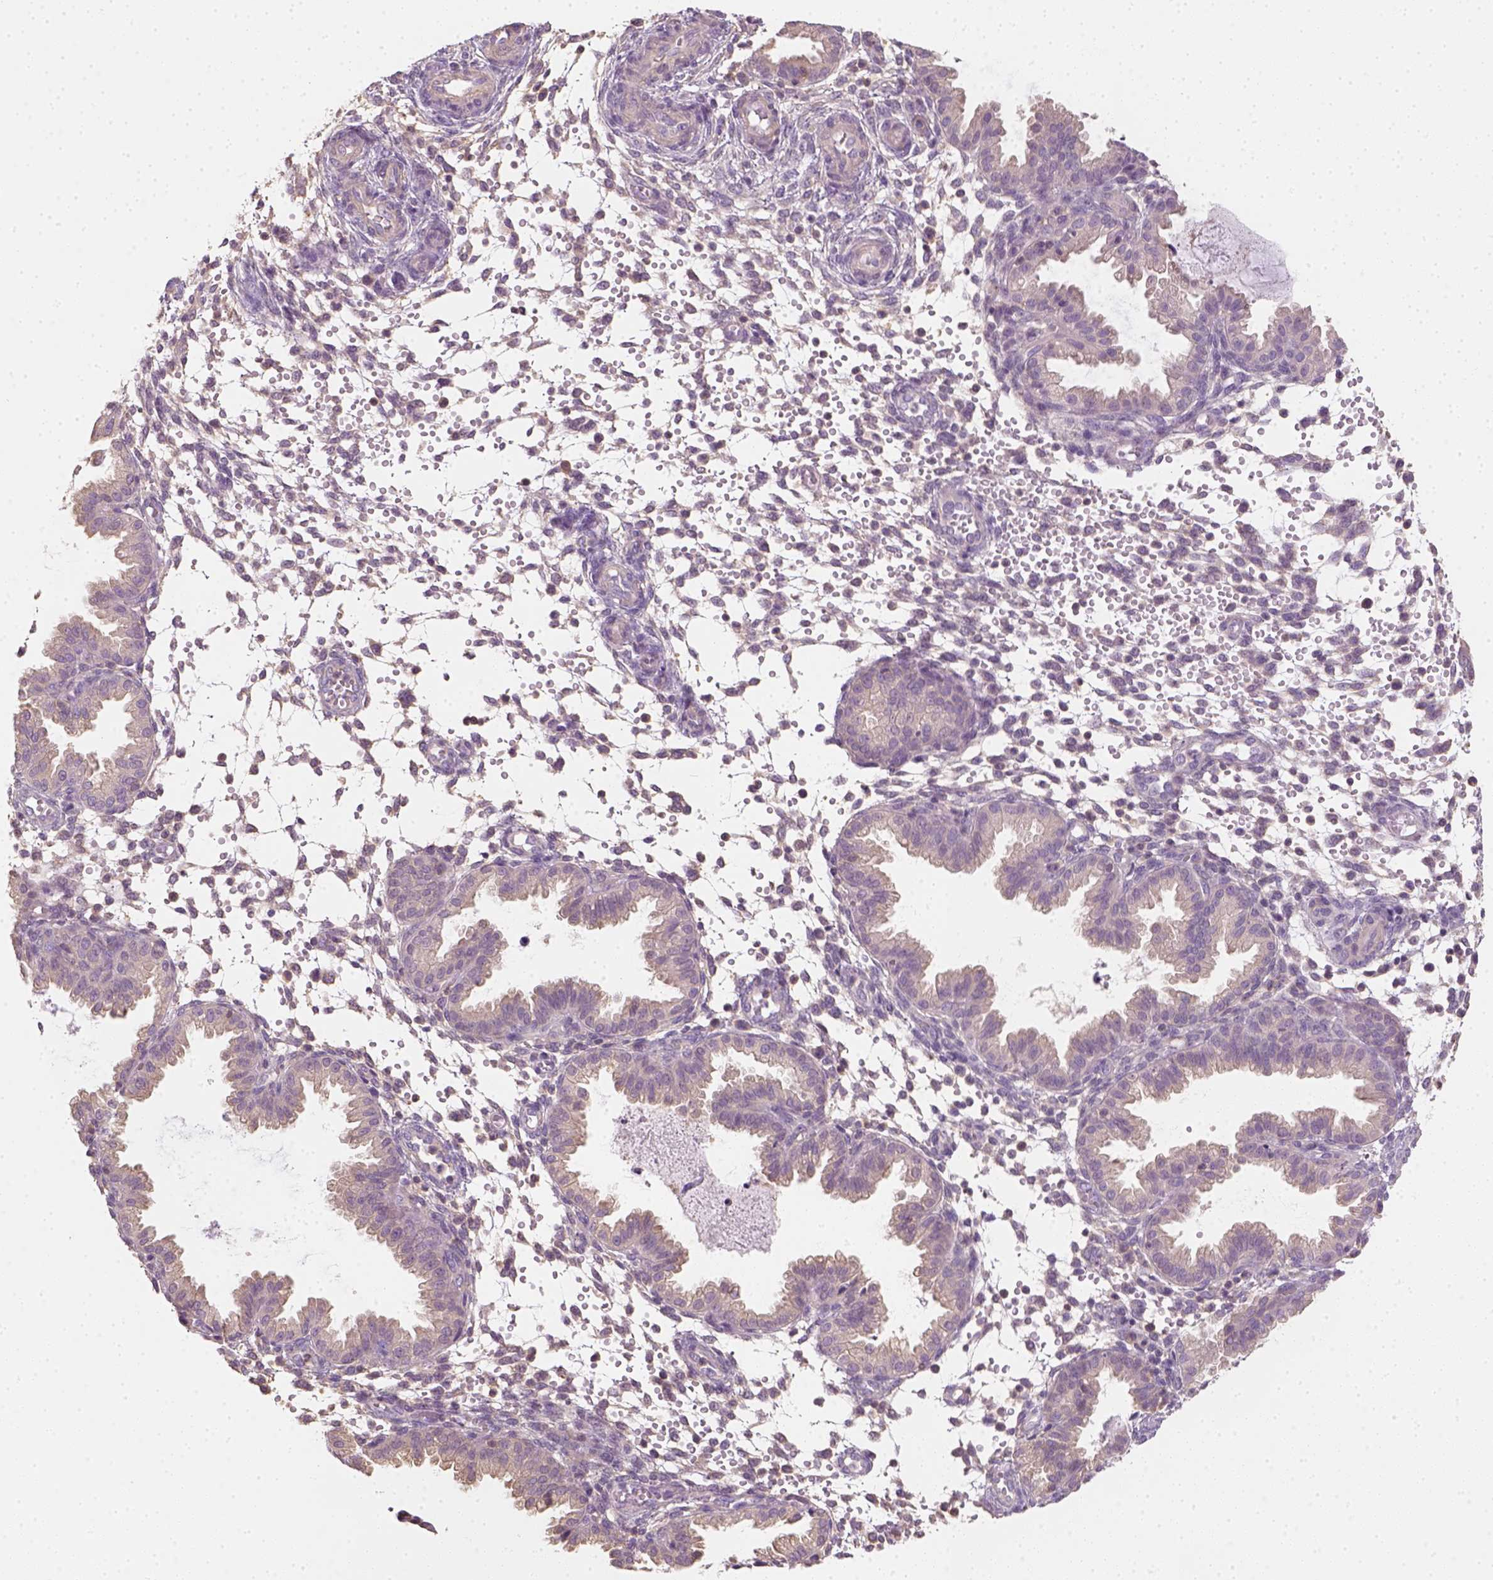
{"staining": {"intensity": "negative", "quantity": "none", "location": "none"}, "tissue": "endometrium", "cell_type": "Cells in endometrial stroma", "image_type": "normal", "snomed": [{"axis": "morphology", "description": "Normal tissue, NOS"}, {"axis": "topography", "description": "Endometrium"}], "caption": "Endometrium was stained to show a protein in brown. There is no significant expression in cells in endometrial stroma. The staining is performed using DAB (3,3'-diaminobenzidine) brown chromogen with nuclei counter-stained in using hematoxylin.", "gene": "EPHB1", "patient": {"sex": "female", "age": 33}}